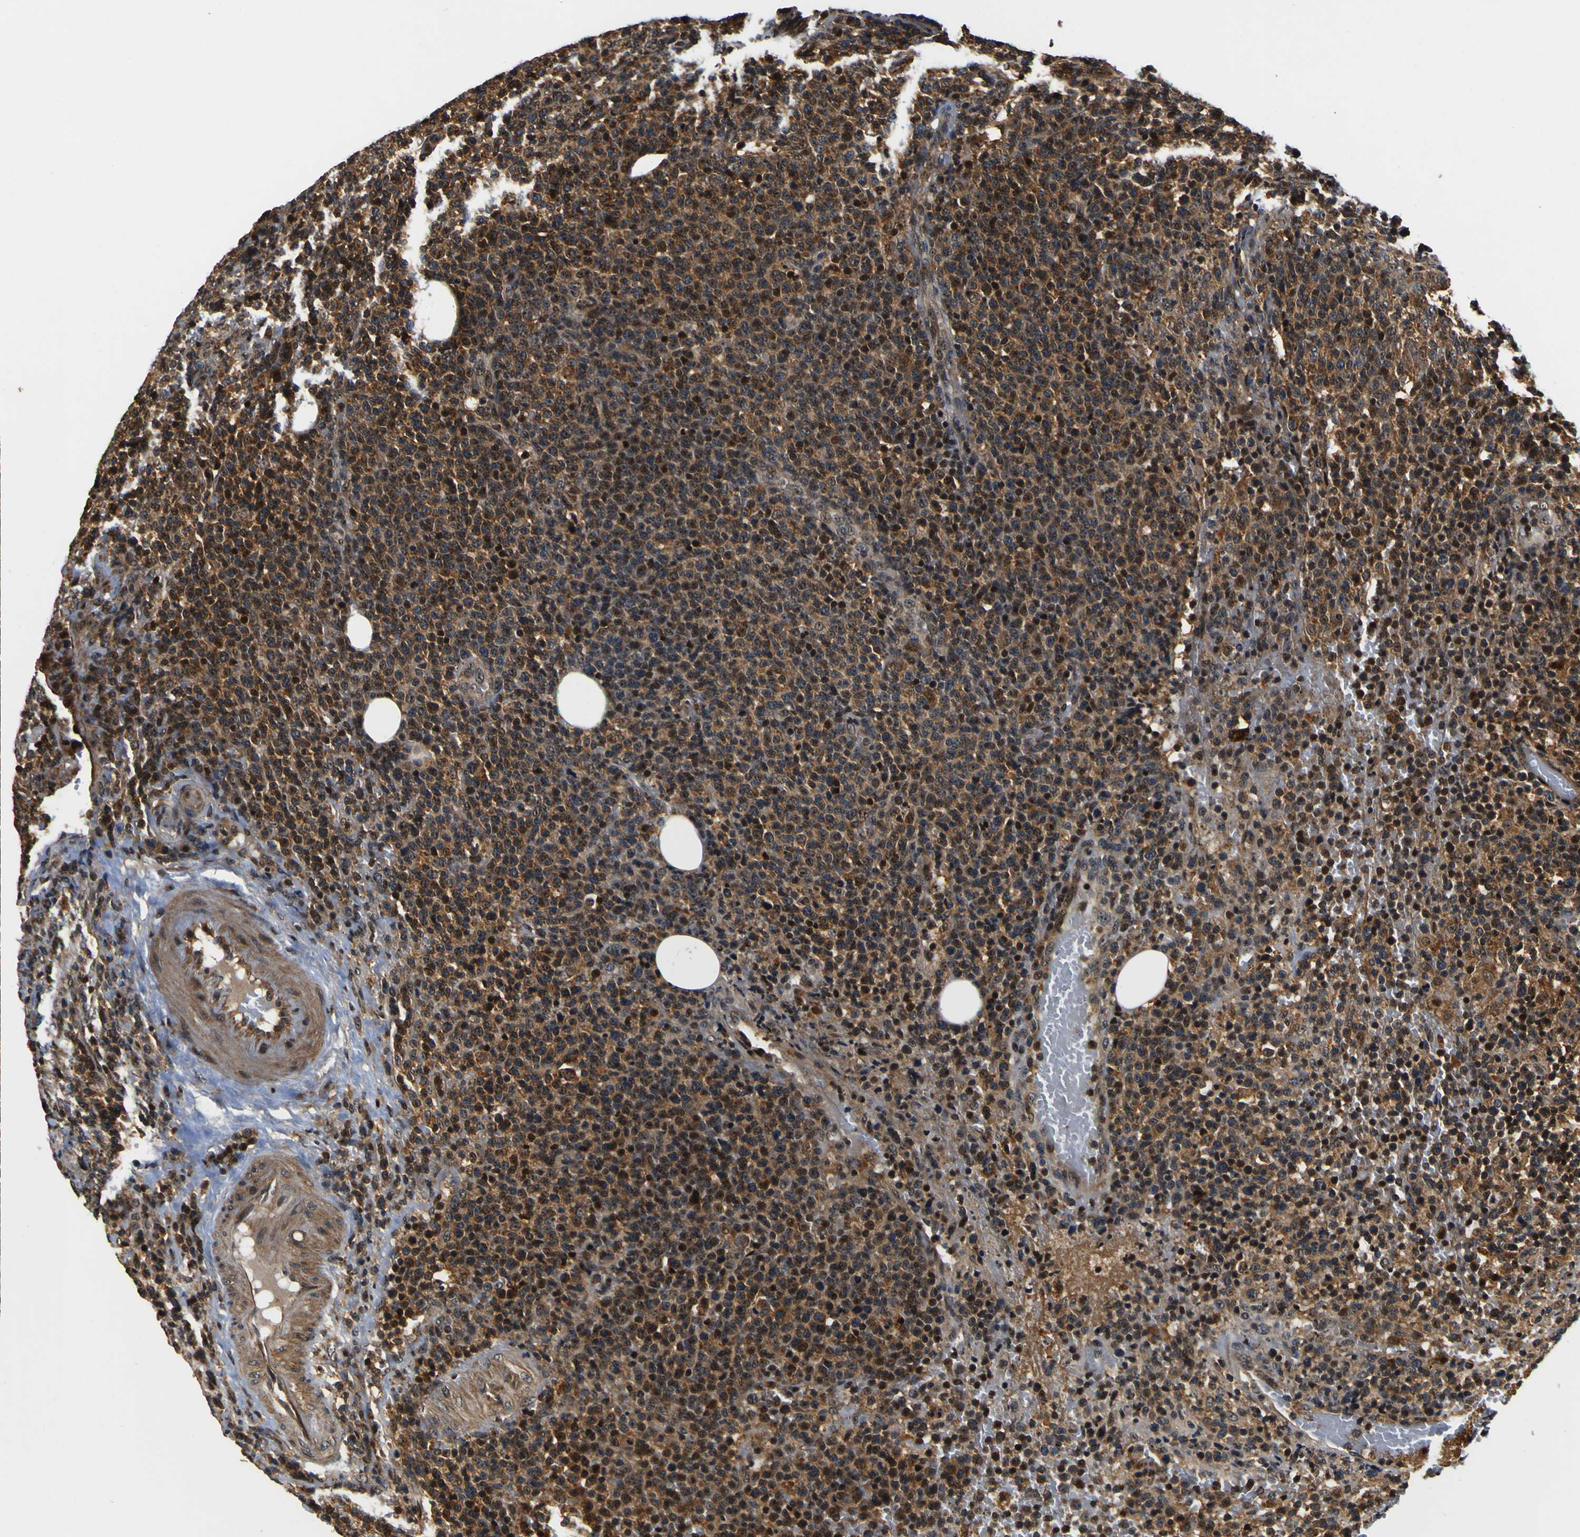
{"staining": {"intensity": "strong", "quantity": "25%-75%", "location": "cytoplasmic/membranous,nuclear"}, "tissue": "lymphoma", "cell_type": "Tumor cells", "image_type": "cancer", "snomed": [{"axis": "morphology", "description": "Malignant lymphoma, non-Hodgkin's type, High grade"}, {"axis": "topography", "description": "Lymph node"}], "caption": "Strong cytoplasmic/membranous and nuclear positivity is appreciated in about 25%-75% of tumor cells in lymphoma.", "gene": "LRP4", "patient": {"sex": "male", "age": 61}}